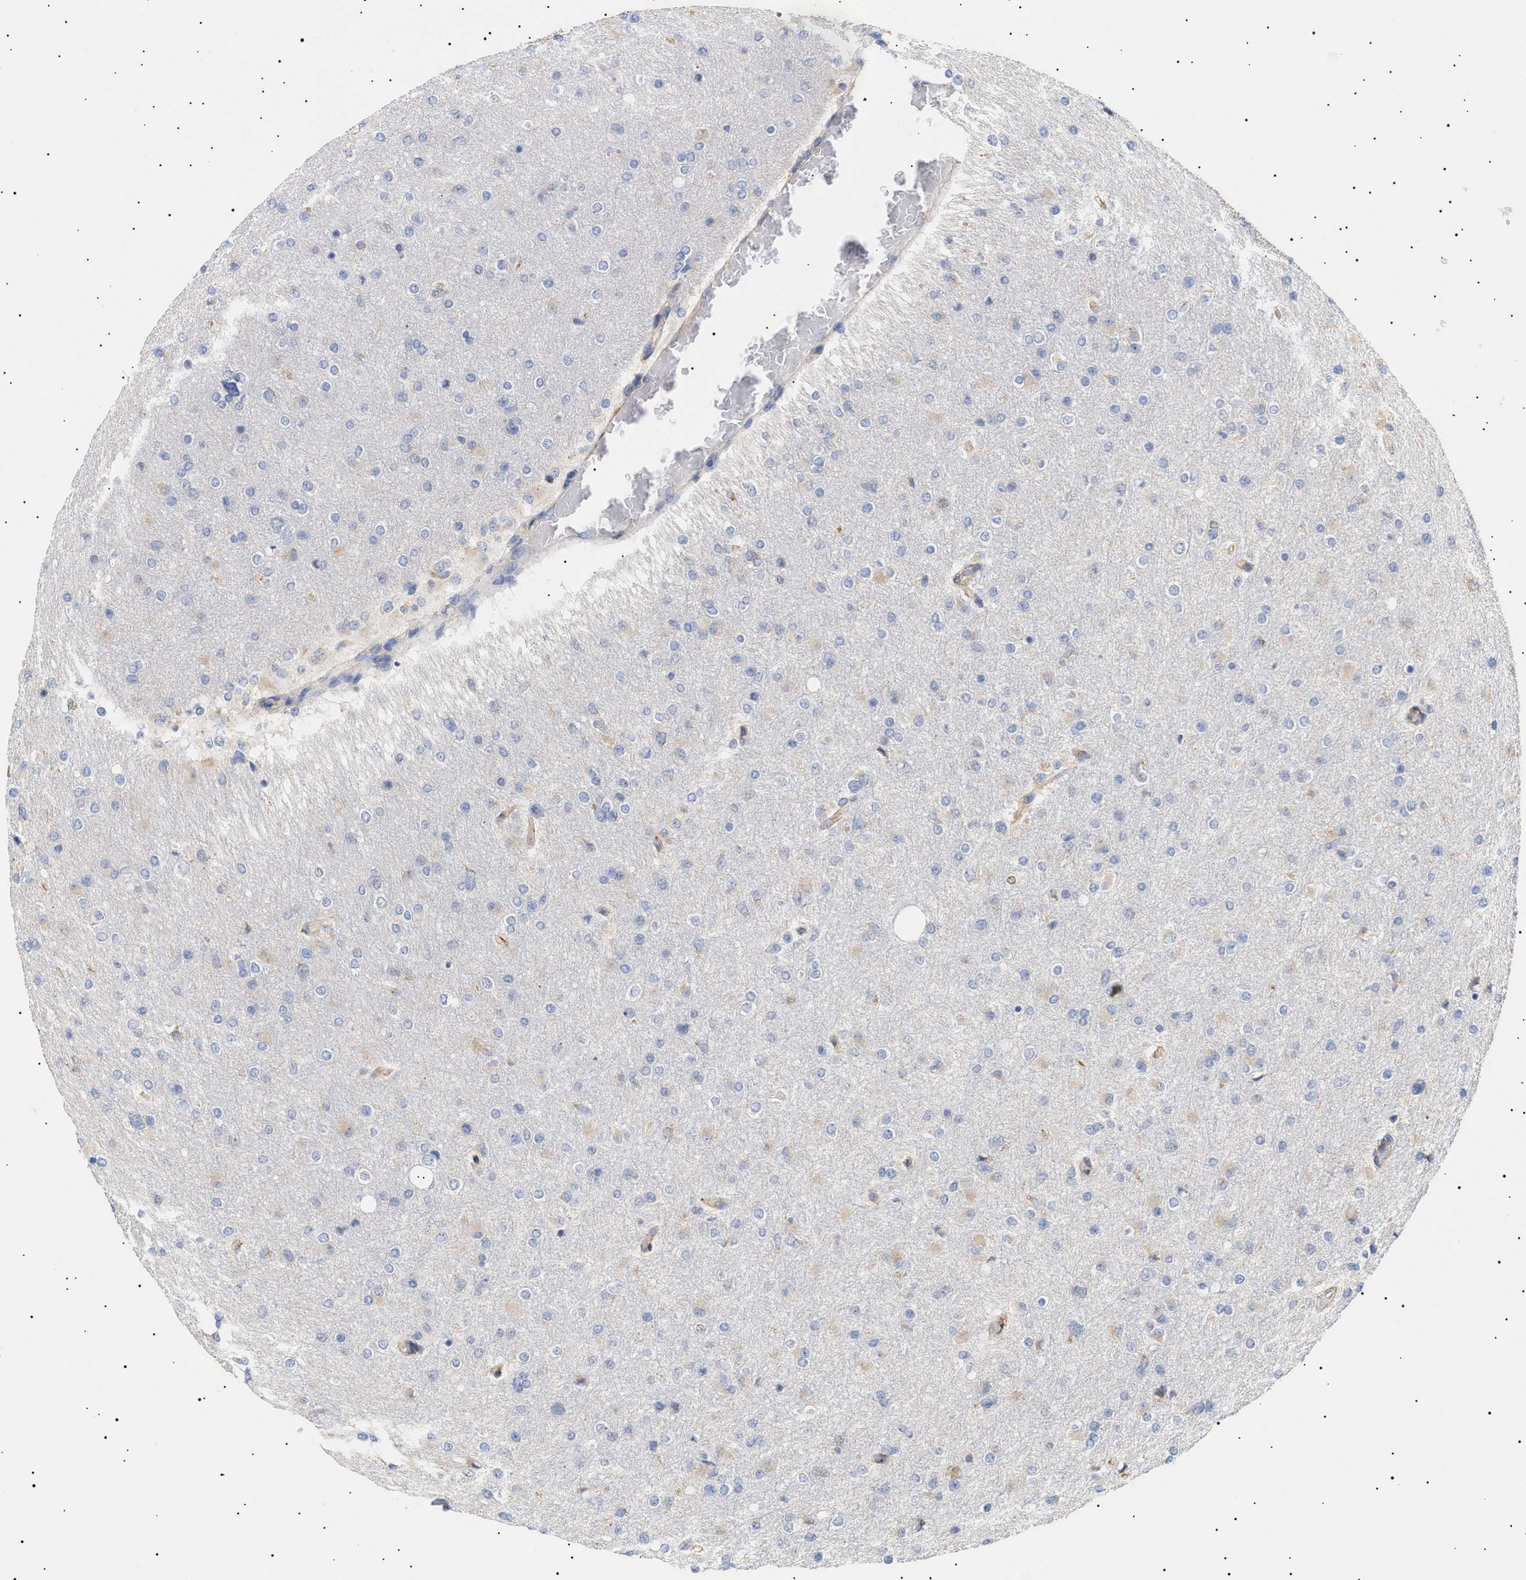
{"staining": {"intensity": "weak", "quantity": "<25%", "location": "cytoplasmic/membranous"}, "tissue": "glioma", "cell_type": "Tumor cells", "image_type": "cancer", "snomed": [{"axis": "morphology", "description": "Glioma, malignant, High grade"}, {"axis": "topography", "description": "Cerebral cortex"}], "caption": "The immunohistochemistry image has no significant staining in tumor cells of glioma tissue. (DAB (3,3'-diaminobenzidine) immunohistochemistry (IHC), high magnification).", "gene": "ERCC6L2", "patient": {"sex": "female", "age": 36}}